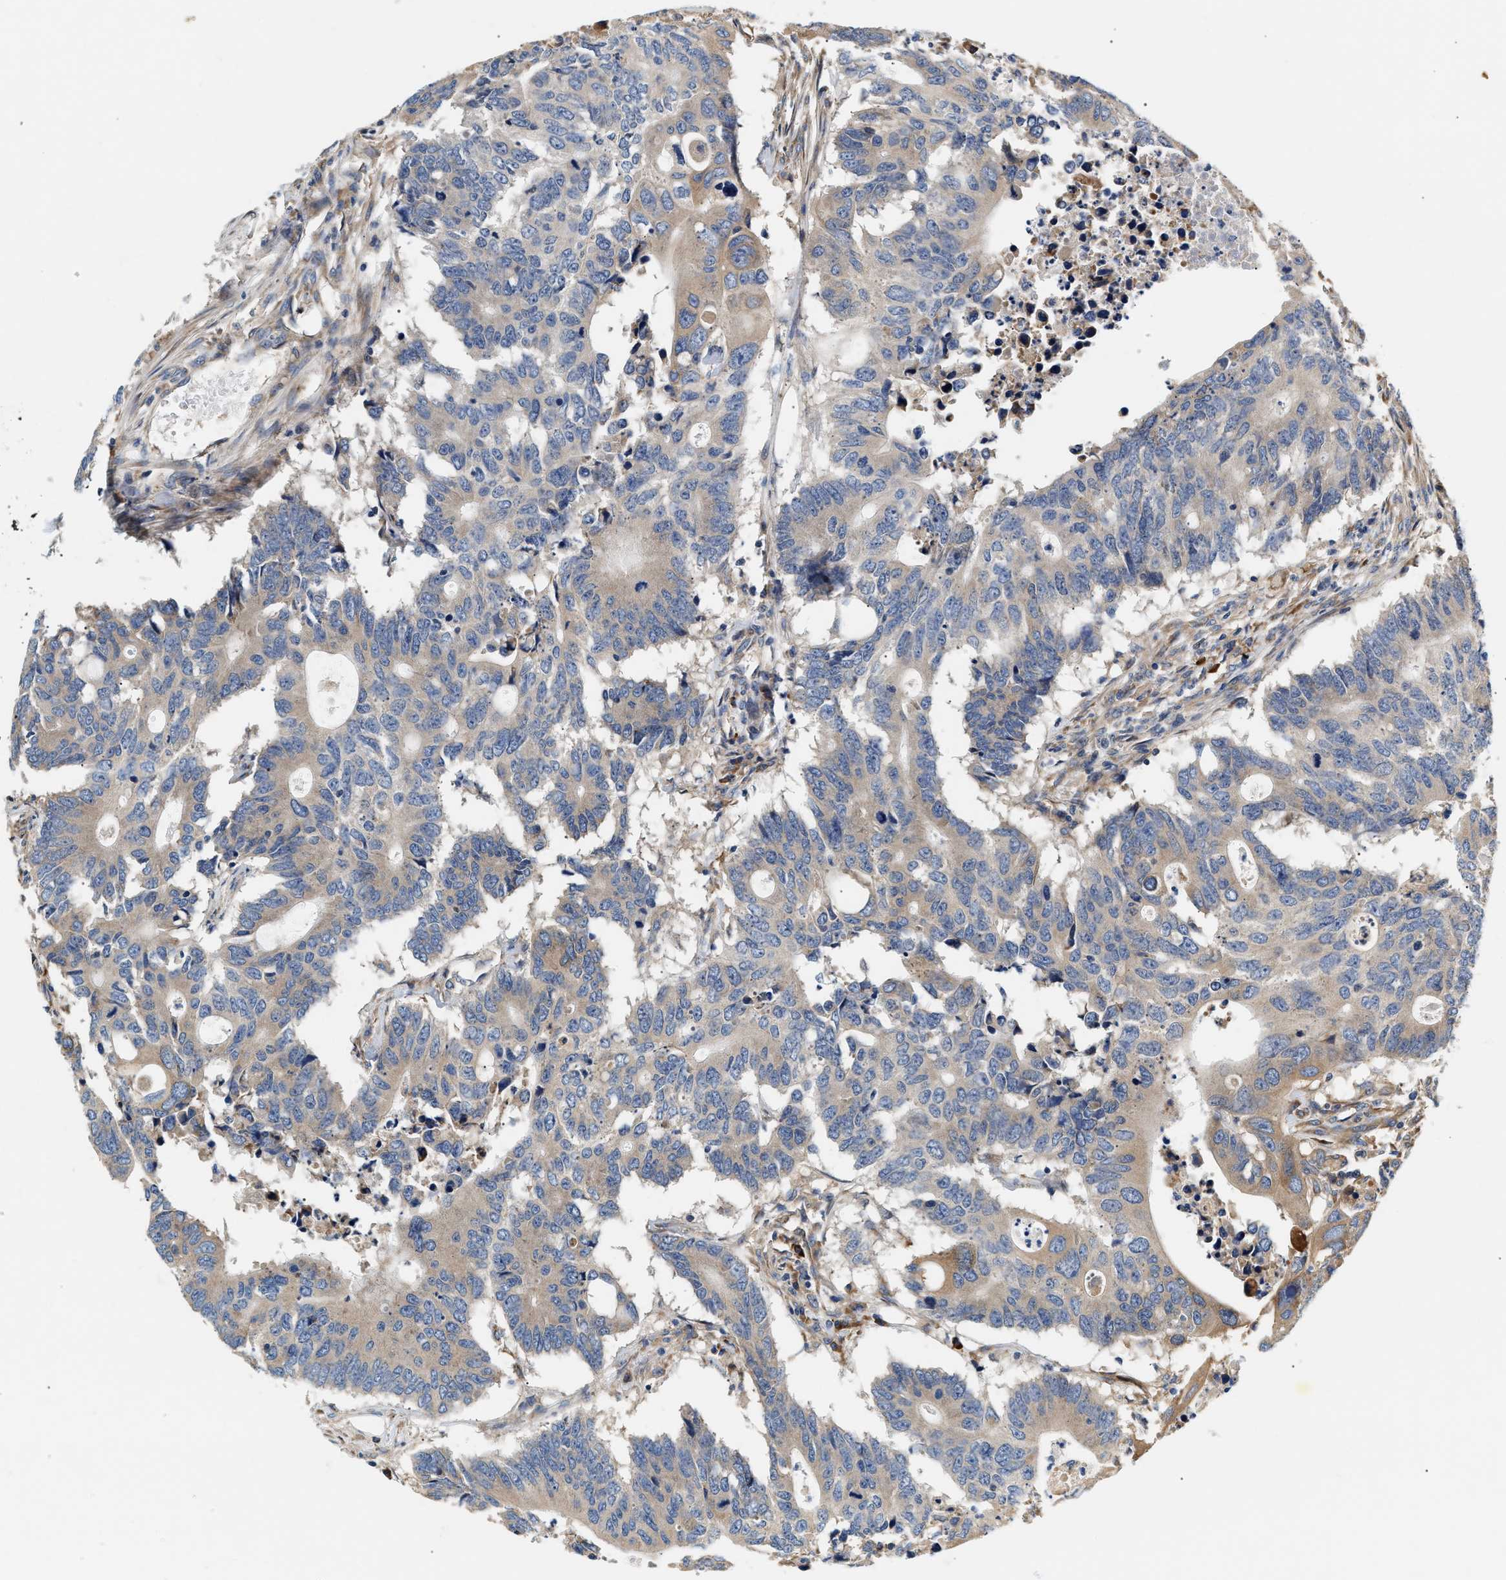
{"staining": {"intensity": "weak", "quantity": ">75%", "location": "cytoplasmic/membranous"}, "tissue": "colorectal cancer", "cell_type": "Tumor cells", "image_type": "cancer", "snomed": [{"axis": "morphology", "description": "Adenocarcinoma, NOS"}, {"axis": "topography", "description": "Colon"}], "caption": "DAB immunohistochemical staining of human adenocarcinoma (colorectal) demonstrates weak cytoplasmic/membranous protein staining in about >75% of tumor cells.", "gene": "IFT74", "patient": {"sex": "male", "age": 71}}